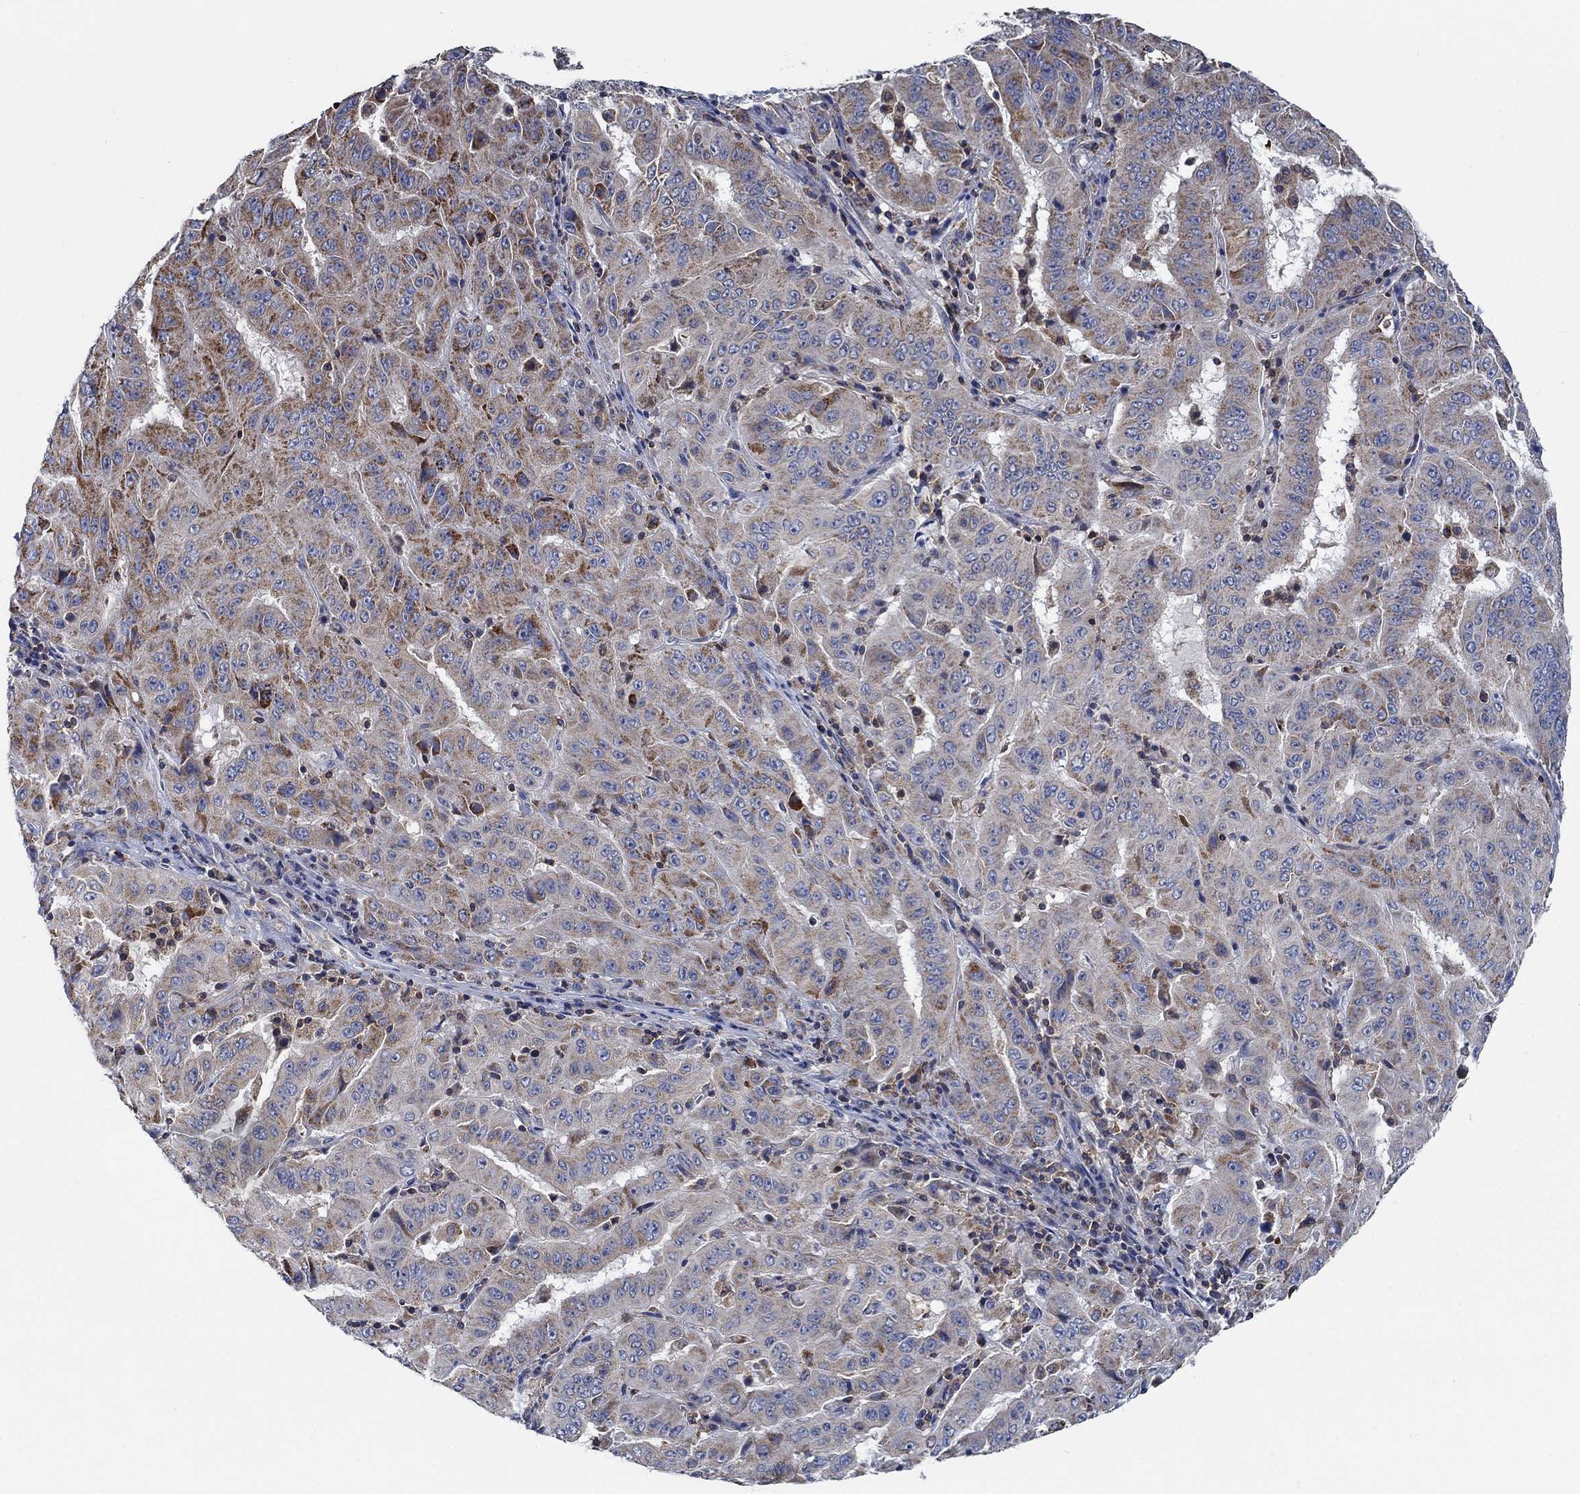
{"staining": {"intensity": "weak", "quantity": ">75%", "location": "cytoplasmic/membranous"}, "tissue": "pancreatic cancer", "cell_type": "Tumor cells", "image_type": "cancer", "snomed": [{"axis": "morphology", "description": "Adenocarcinoma, NOS"}, {"axis": "topography", "description": "Pancreas"}], "caption": "About >75% of tumor cells in adenocarcinoma (pancreatic) show weak cytoplasmic/membranous protein staining as visualized by brown immunohistochemical staining.", "gene": "STXBP6", "patient": {"sex": "male", "age": 63}}